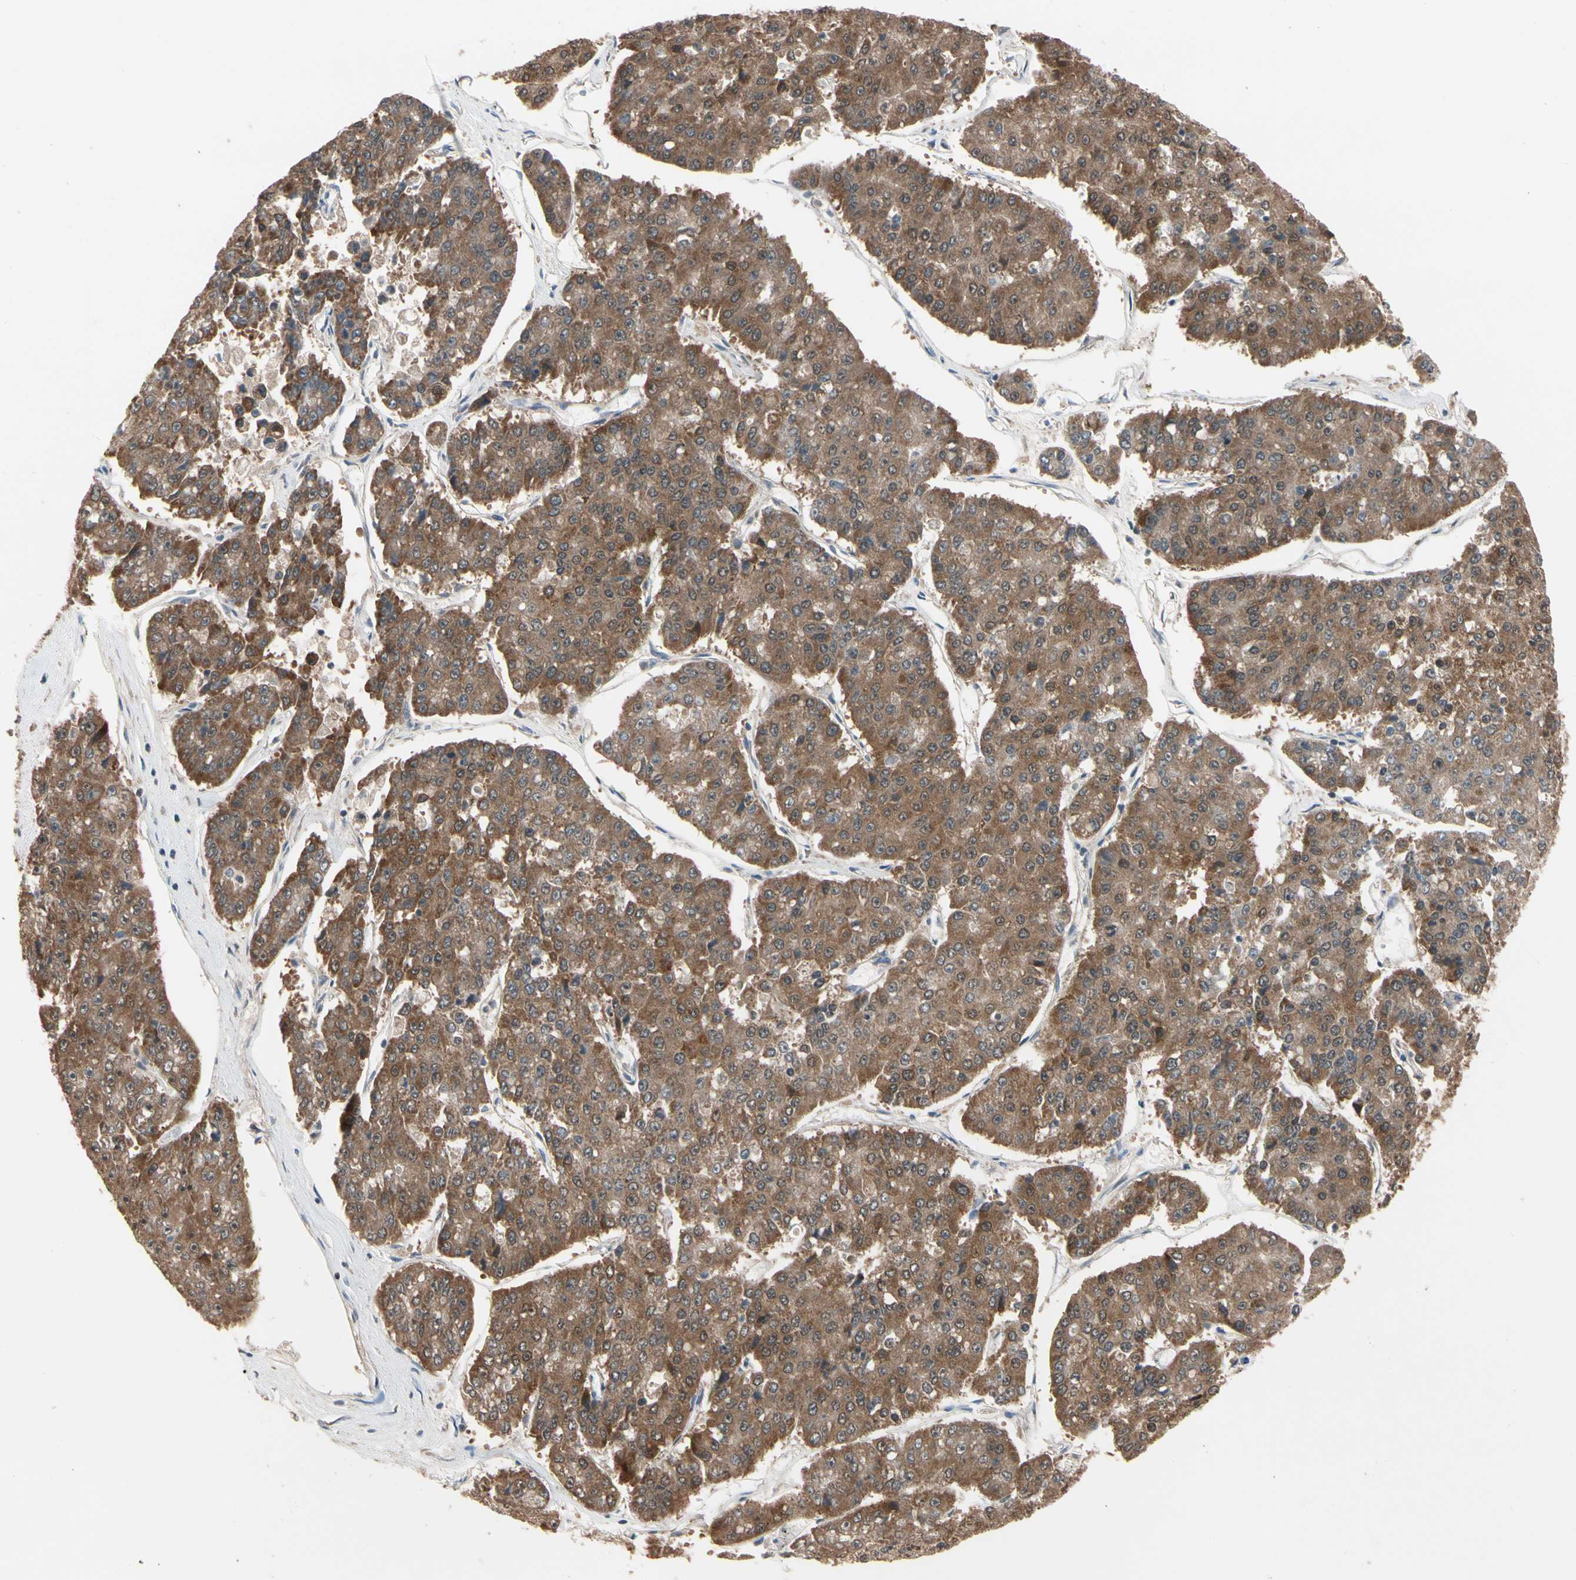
{"staining": {"intensity": "strong", "quantity": ">75%", "location": "cytoplasmic/membranous"}, "tissue": "pancreatic cancer", "cell_type": "Tumor cells", "image_type": "cancer", "snomed": [{"axis": "morphology", "description": "Adenocarcinoma, NOS"}, {"axis": "topography", "description": "Pancreas"}], "caption": "Strong cytoplasmic/membranous positivity is appreciated in approximately >75% of tumor cells in pancreatic cancer. (IHC, brightfield microscopy, high magnification).", "gene": "MTHFS", "patient": {"sex": "male", "age": 50}}